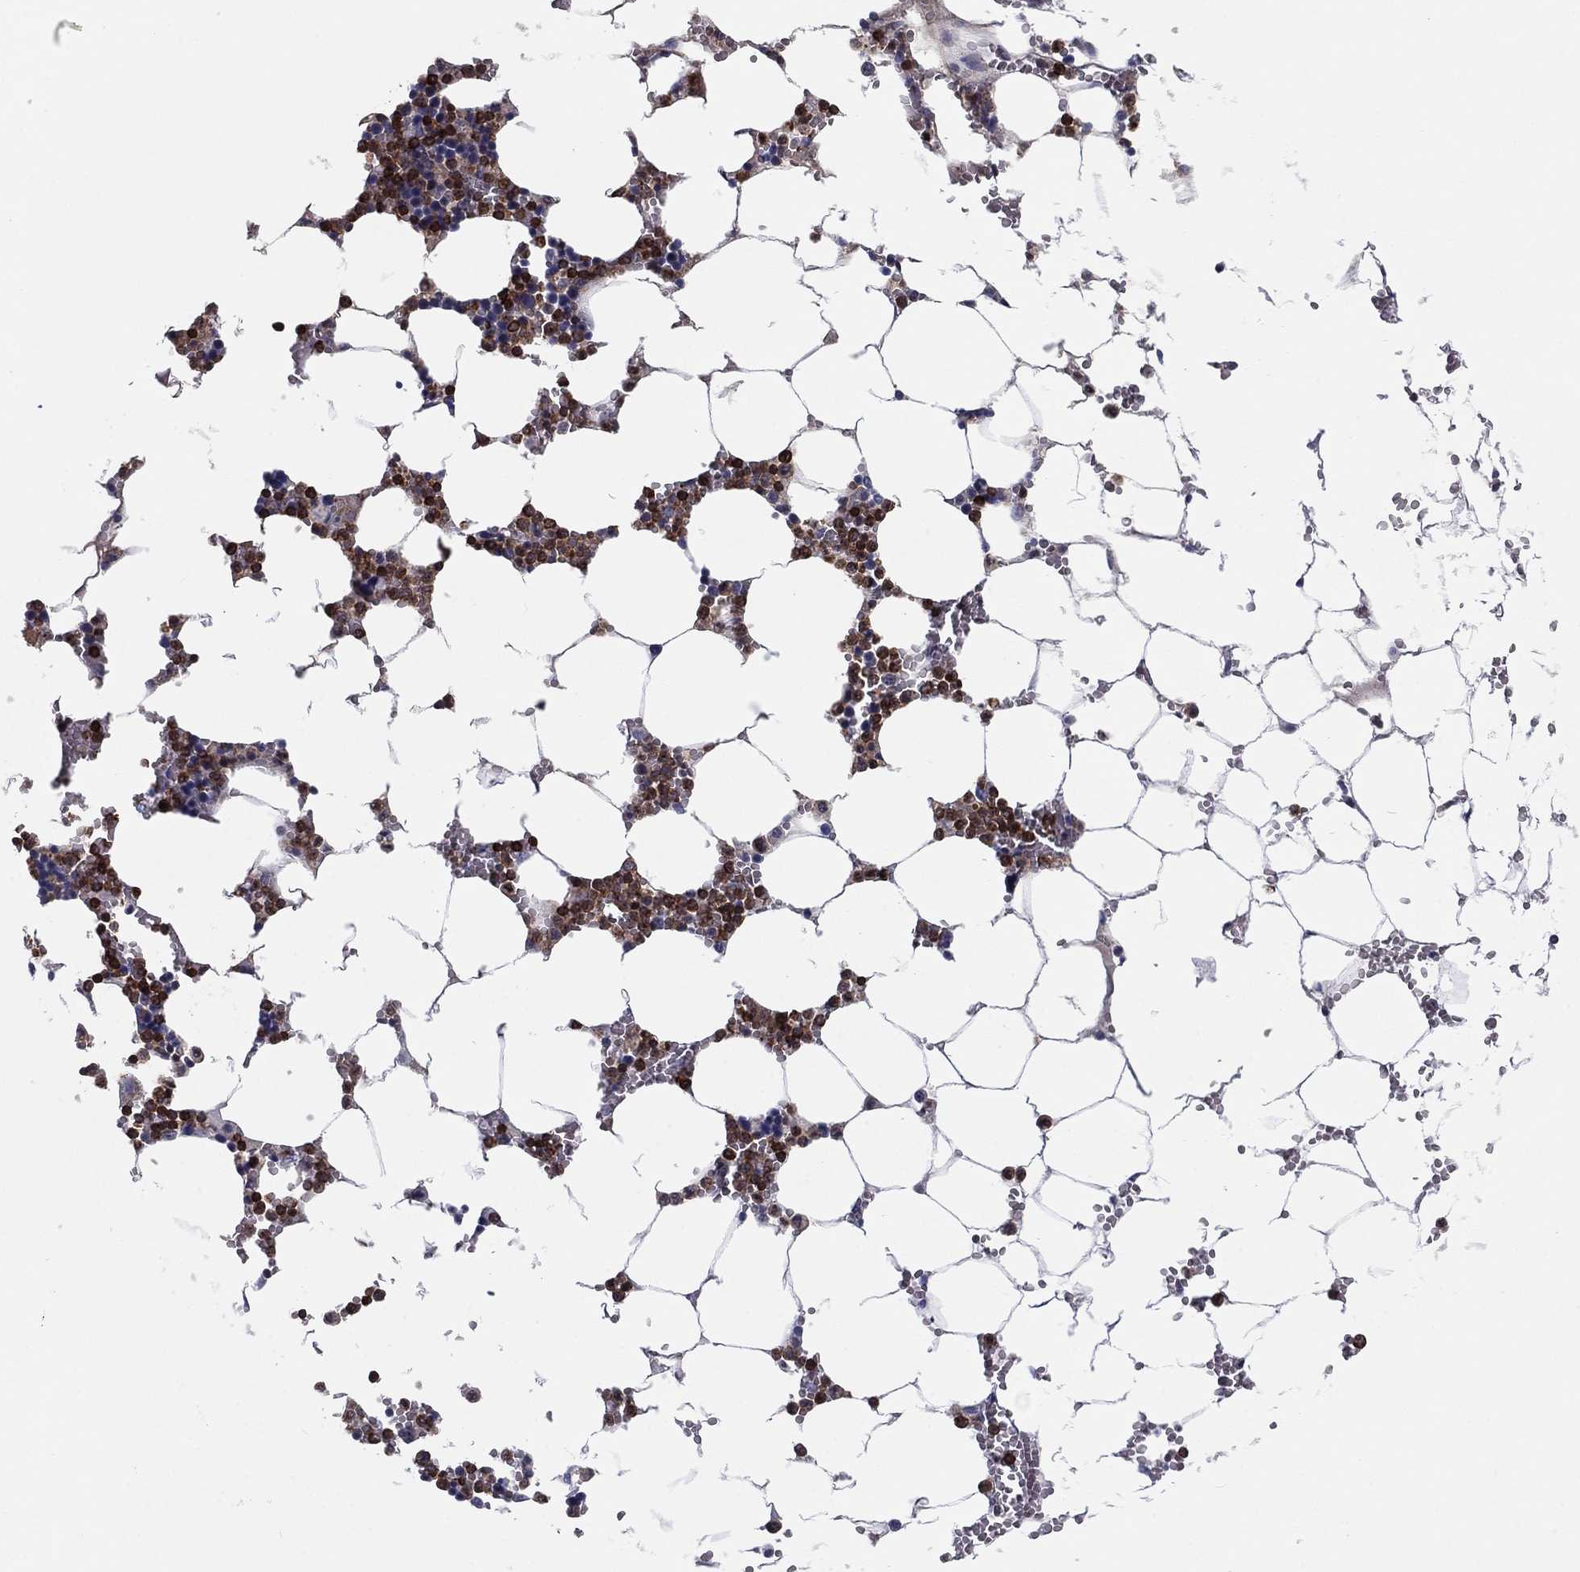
{"staining": {"intensity": "strong", "quantity": "25%-75%", "location": "cytoplasmic/membranous"}, "tissue": "bone marrow", "cell_type": "Hematopoietic cells", "image_type": "normal", "snomed": [{"axis": "morphology", "description": "Normal tissue, NOS"}, {"axis": "topography", "description": "Bone marrow"}], "caption": "DAB immunohistochemical staining of unremarkable human bone marrow displays strong cytoplasmic/membranous protein expression in approximately 25%-75% of hematopoietic cells.", "gene": "ARHGAP27", "patient": {"sex": "female", "age": 64}}